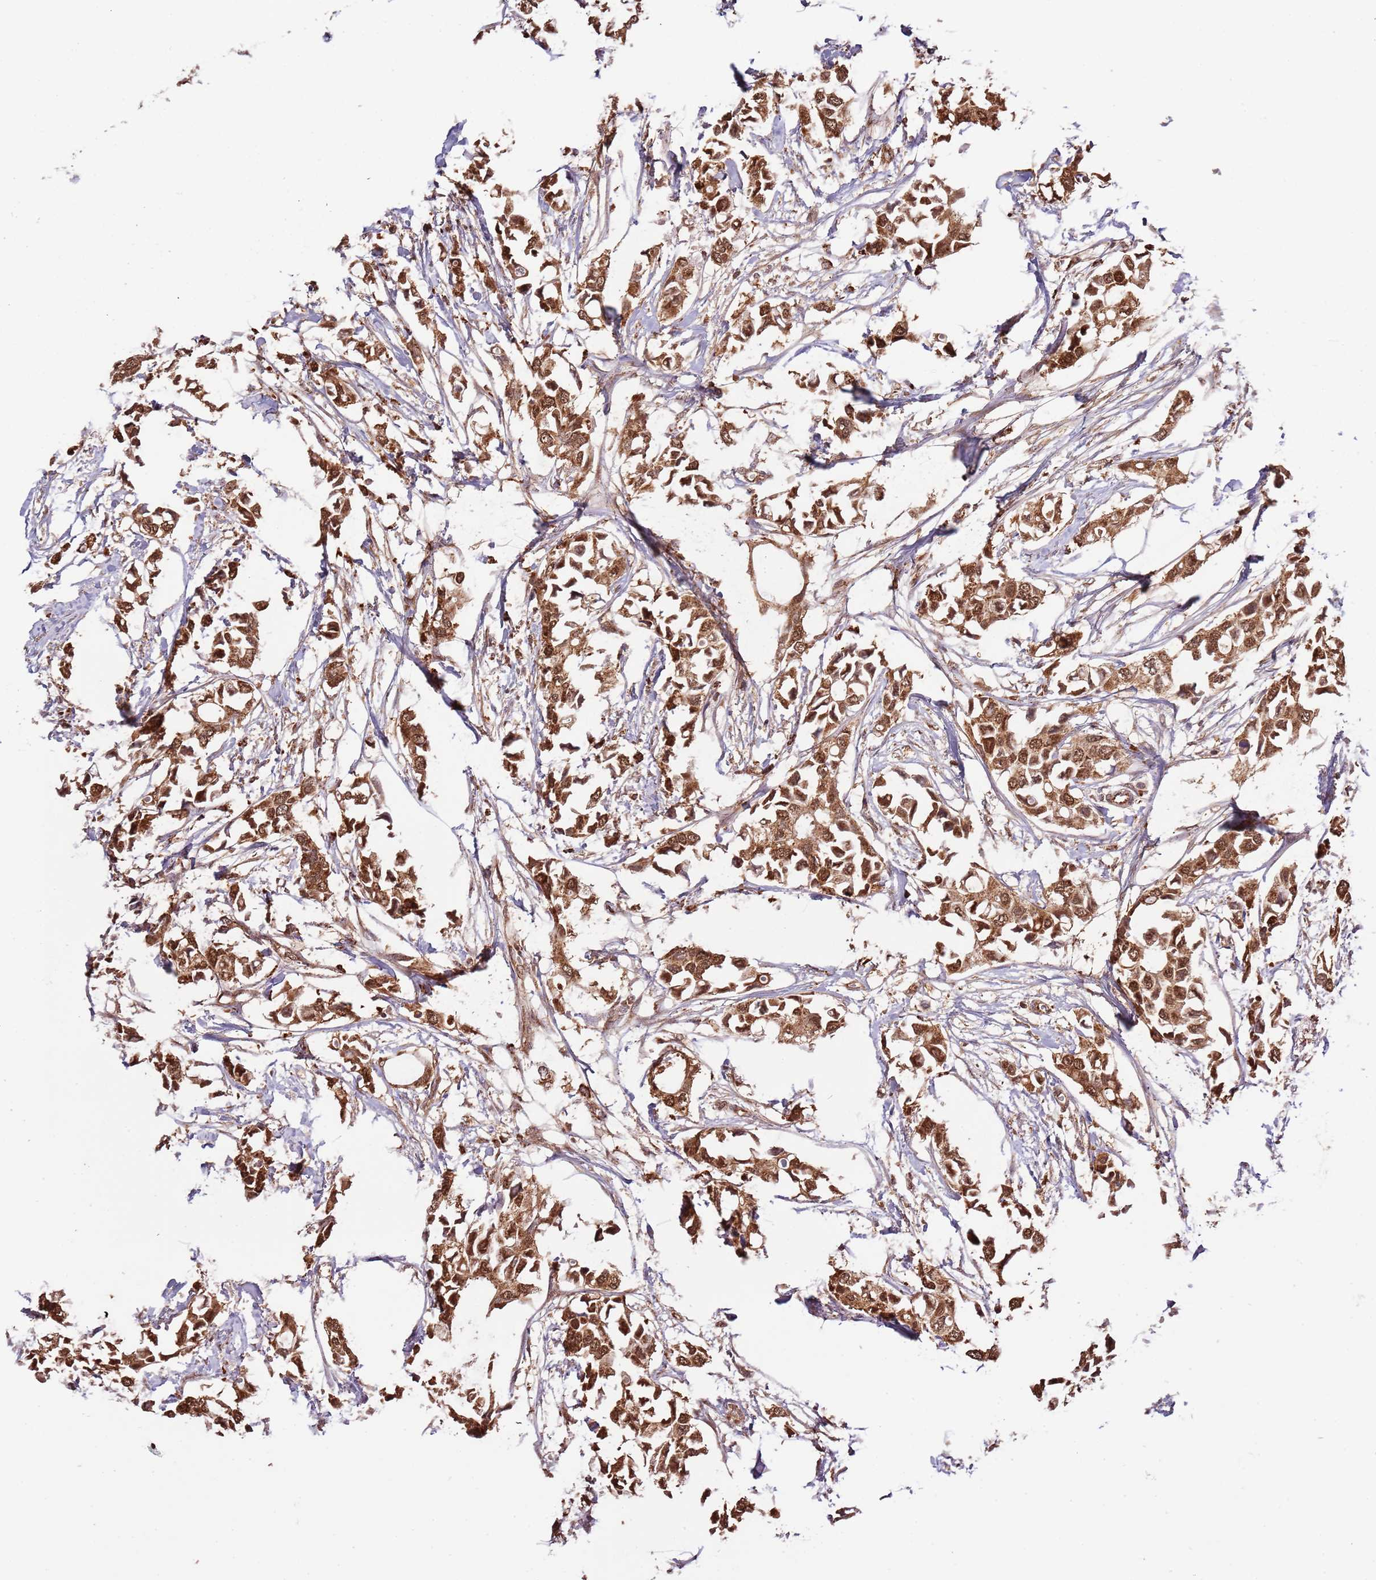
{"staining": {"intensity": "strong", "quantity": ">75%", "location": "cytoplasmic/membranous,nuclear"}, "tissue": "breast cancer", "cell_type": "Tumor cells", "image_type": "cancer", "snomed": [{"axis": "morphology", "description": "Duct carcinoma"}, {"axis": "topography", "description": "Breast"}], "caption": "Immunohistochemistry (IHC) image of breast cancer stained for a protein (brown), which displays high levels of strong cytoplasmic/membranous and nuclear expression in about >75% of tumor cells.", "gene": "IL17RD", "patient": {"sex": "female", "age": 41}}